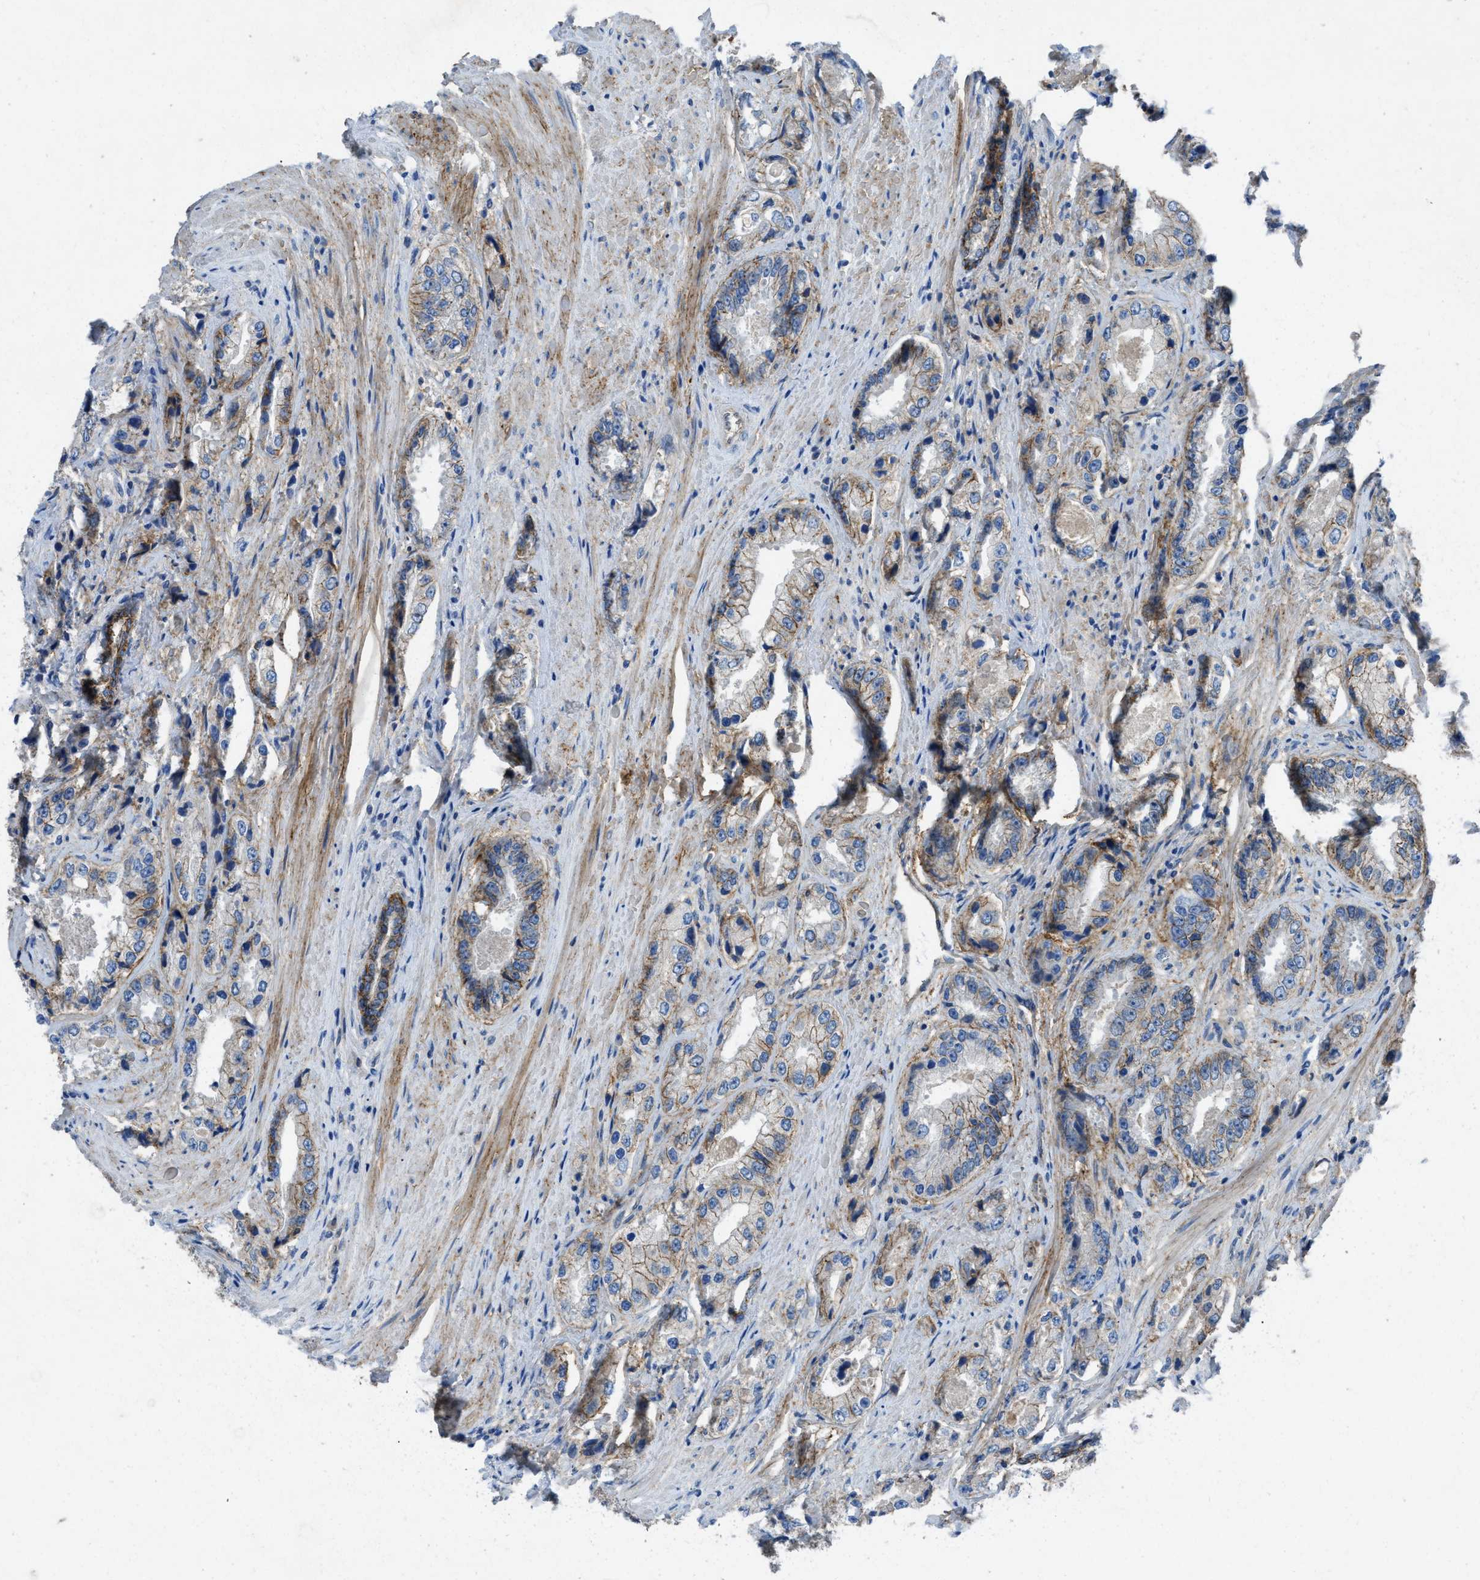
{"staining": {"intensity": "weak", "quantity": "25%-75%", "location": "cytoplasmic/membranous"}, "tissue": "prostate cancer", "cell_type": "Tumor cells", "image_type": "cancer", "snomed": [{"axis": "morphology", "description": "Adenocarcinoma, High grade"}, {"axis": "topography", "description": "Prostate"}], "caption": "This micrograph exhibits adenocarcinoma (high-grade) (prostate) stained with immunohistochemistry to label a protein in brown. The cytoplasmic/membranous of tumor cells show weak positivity for the protein. Nuclei are counter-stained blue.", "gene": "PTGFRN", "patient": {"sex": "male", "age": 61}}